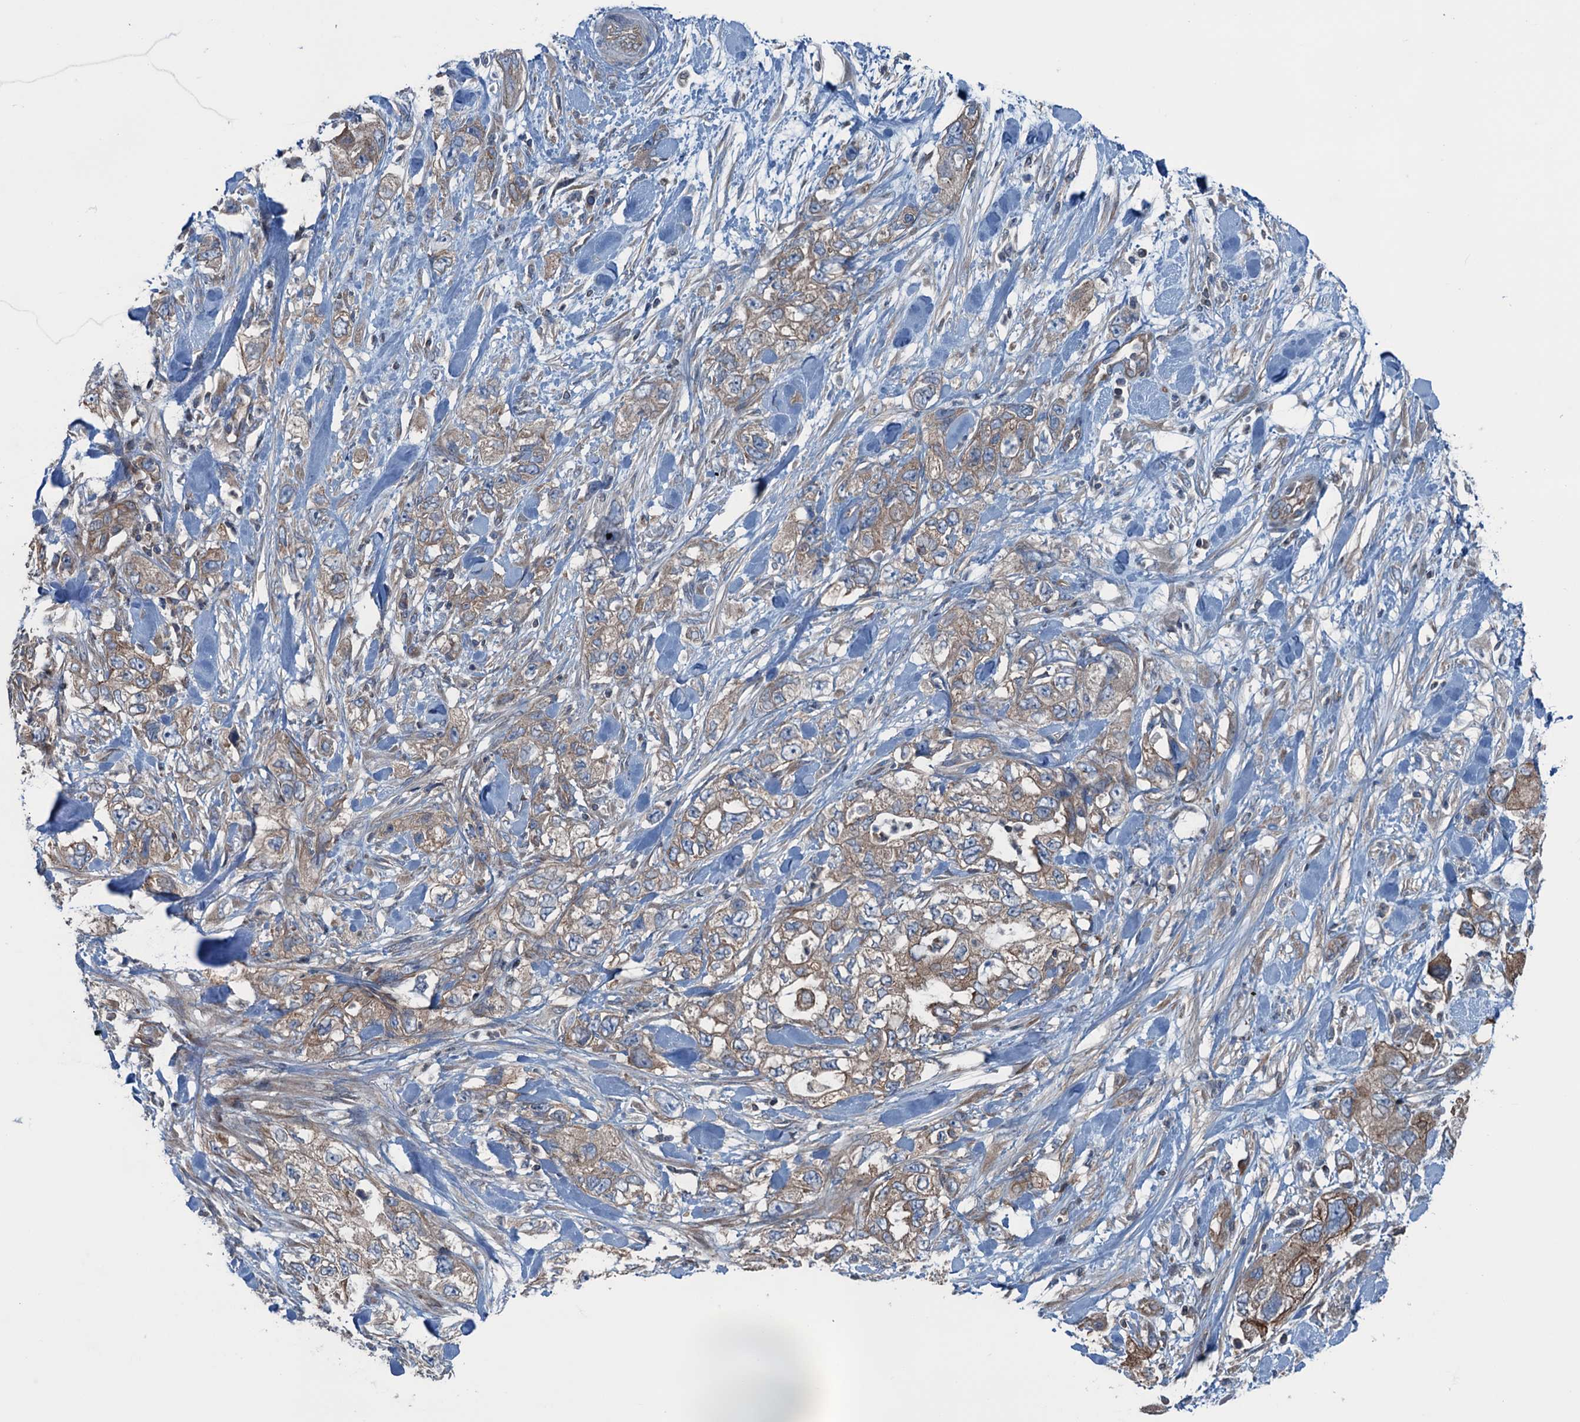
{"staining": {"intensity": "moderate", "quantity": ">75%", "location": "cytoplasmic/membranous"}, "tissue": "pancreatic cancer", "cell_type": "Tumor cells", "image_type": "cancer", "snomed": [{"axis": "morphology", "description": "Adenocarcinoma, NOS"}, {"axis": "topography", "description": "Pancreas"}], "caption": "Tumor cells exhibit moderate cytoplasmic/membranous positivity in about >75% of cells in pancreatic adenocarcinoma.", "gene": "TRAPPC8", "patient": {"sex": "female", "age": 73}}